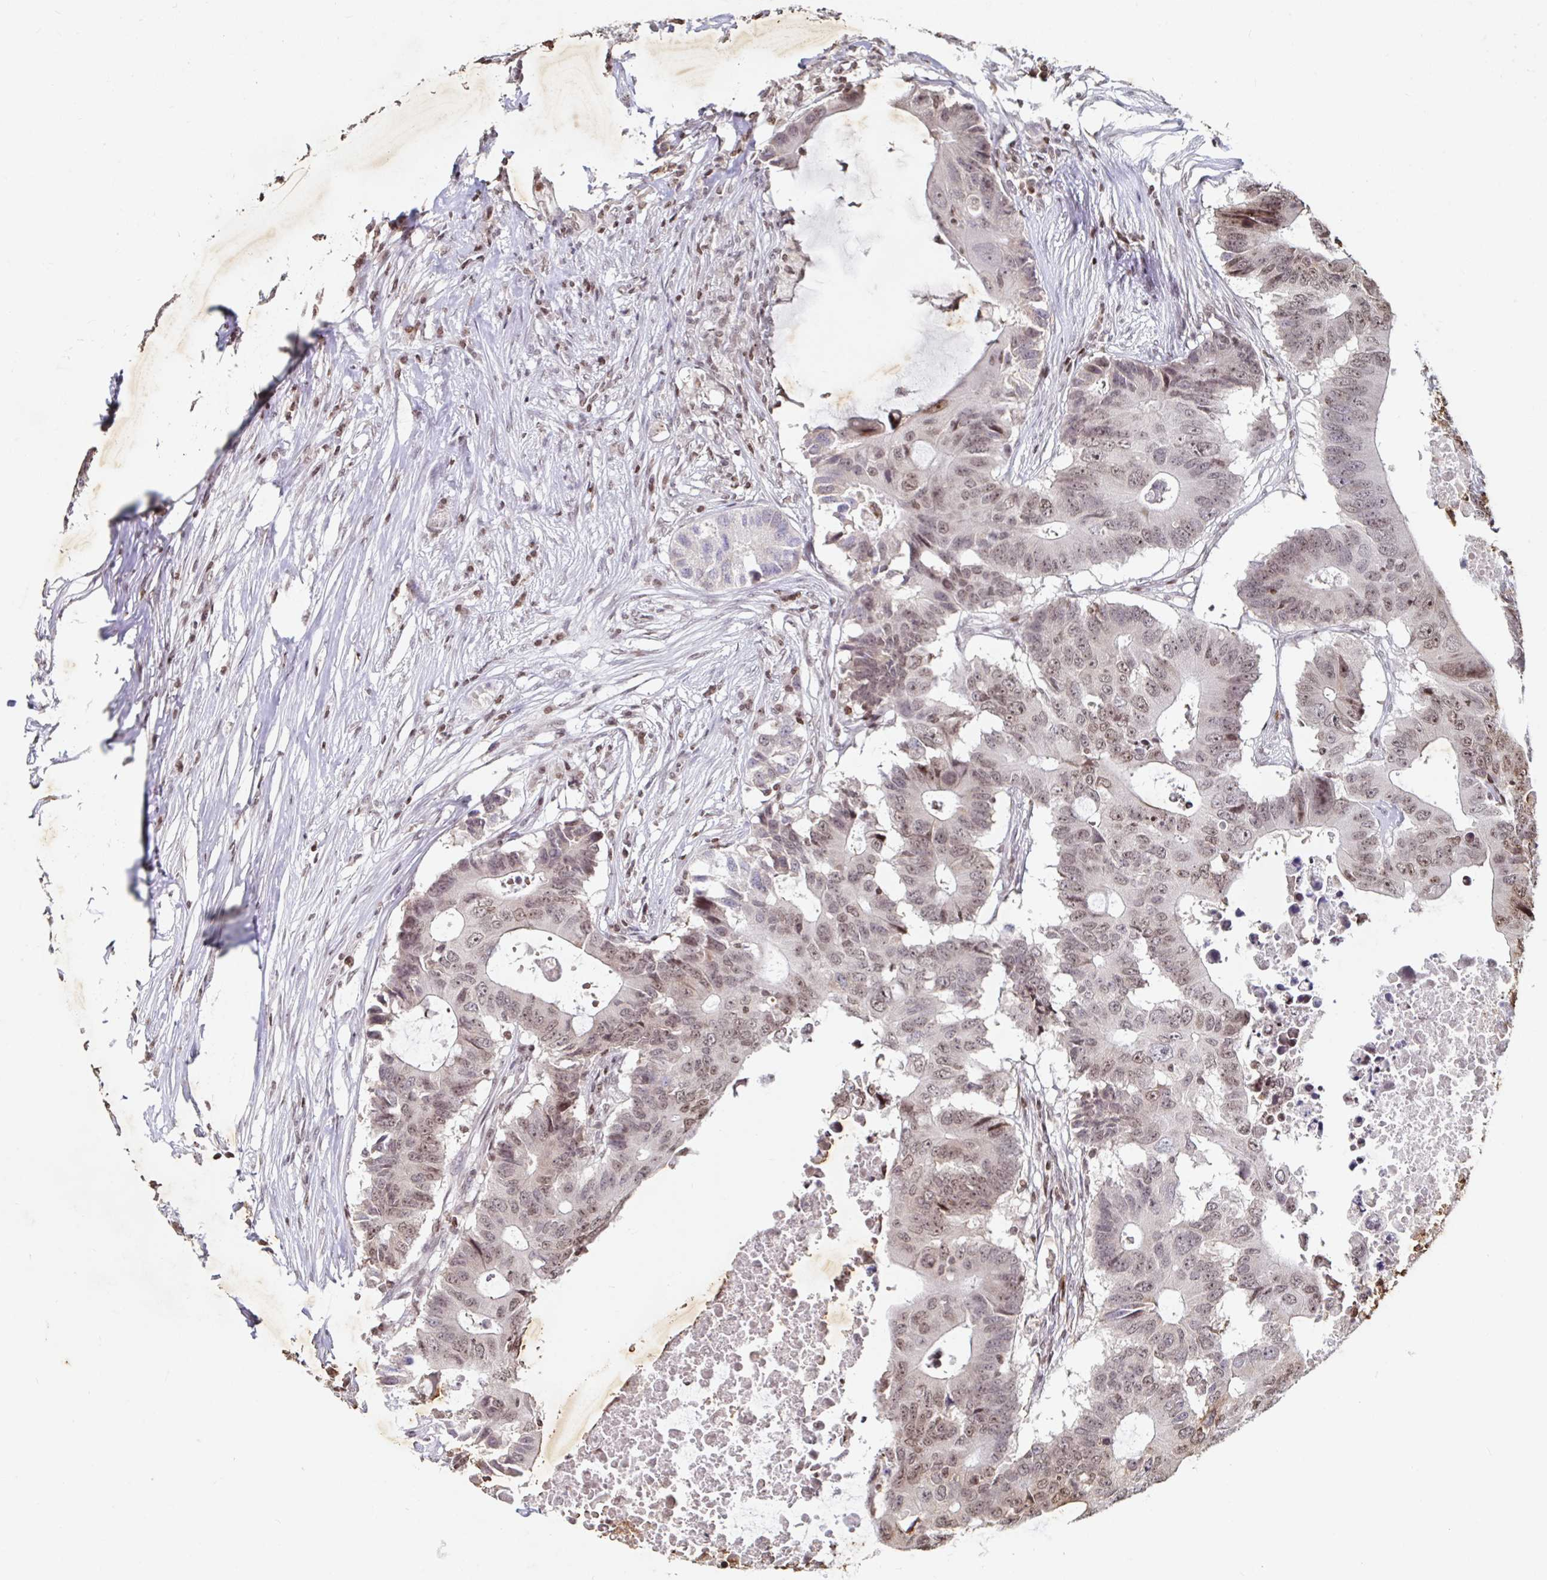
{"staining": {"intensity": "moderate", "quantity": ">75%", "location": "nuclear"}, "tissue": "colorectal cancer", "cell_type": "Tumor cells", "image_type": "cancer", "snomed": [{"axis": "morphology", "description": "Adenocarcinoma, NOS"}, {"axis": "topography", "description": "Colon"}], "caption": "Brown immunohistochemical staining in human colorectal cancer (adenocarcinoma) exhibits moderate nuclear staining in approximately >75% of tumor cells. Ihc stains the protein of interest in brown and the nuclei are stained blue.", "gene": "C19orf53", "patient": {"sex": "male", "age": 71}}